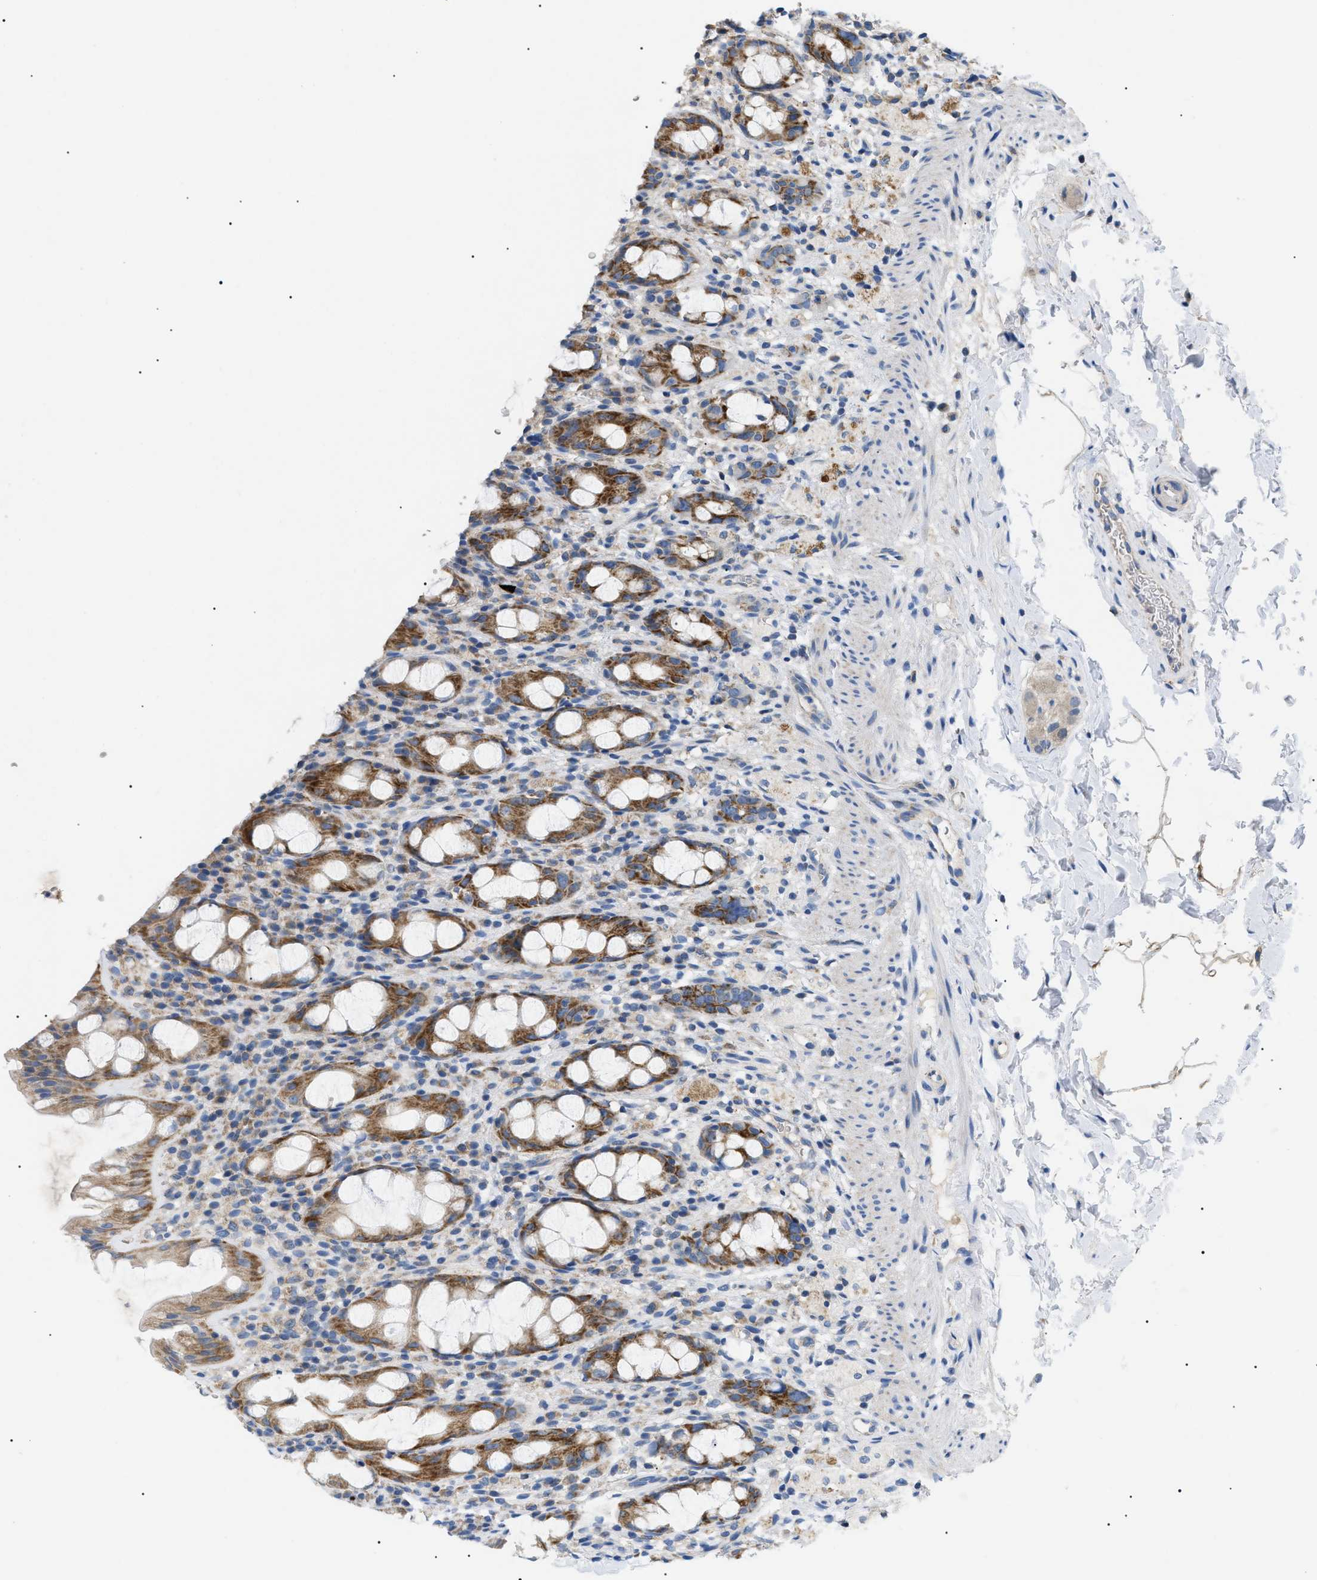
{"staining": {"intensity": "moderate", "quantity": ">75%", "location": "cytoplasmic/membranous"}, "tissue": "rectum", "cell_type": "Glandular cells", "image_type": "normal", "snomed": [{"axis": "morphology", "description": "Normal tissue, NOS"}, {"axis": "topography", "description": "Rectum"}], "caption": "Immunohistochemical staining of normal human rectum shows >75% levels of moderate cytoplasmic/membranous protein staining in about >75% of glandular cells. The protein is stained brown, and the nuclei are stained in blue (DAB IHC with brightfield microscopy, high magnification).", "gene": "TOMM6", "patient": {"sex": "male", "age": 44}}